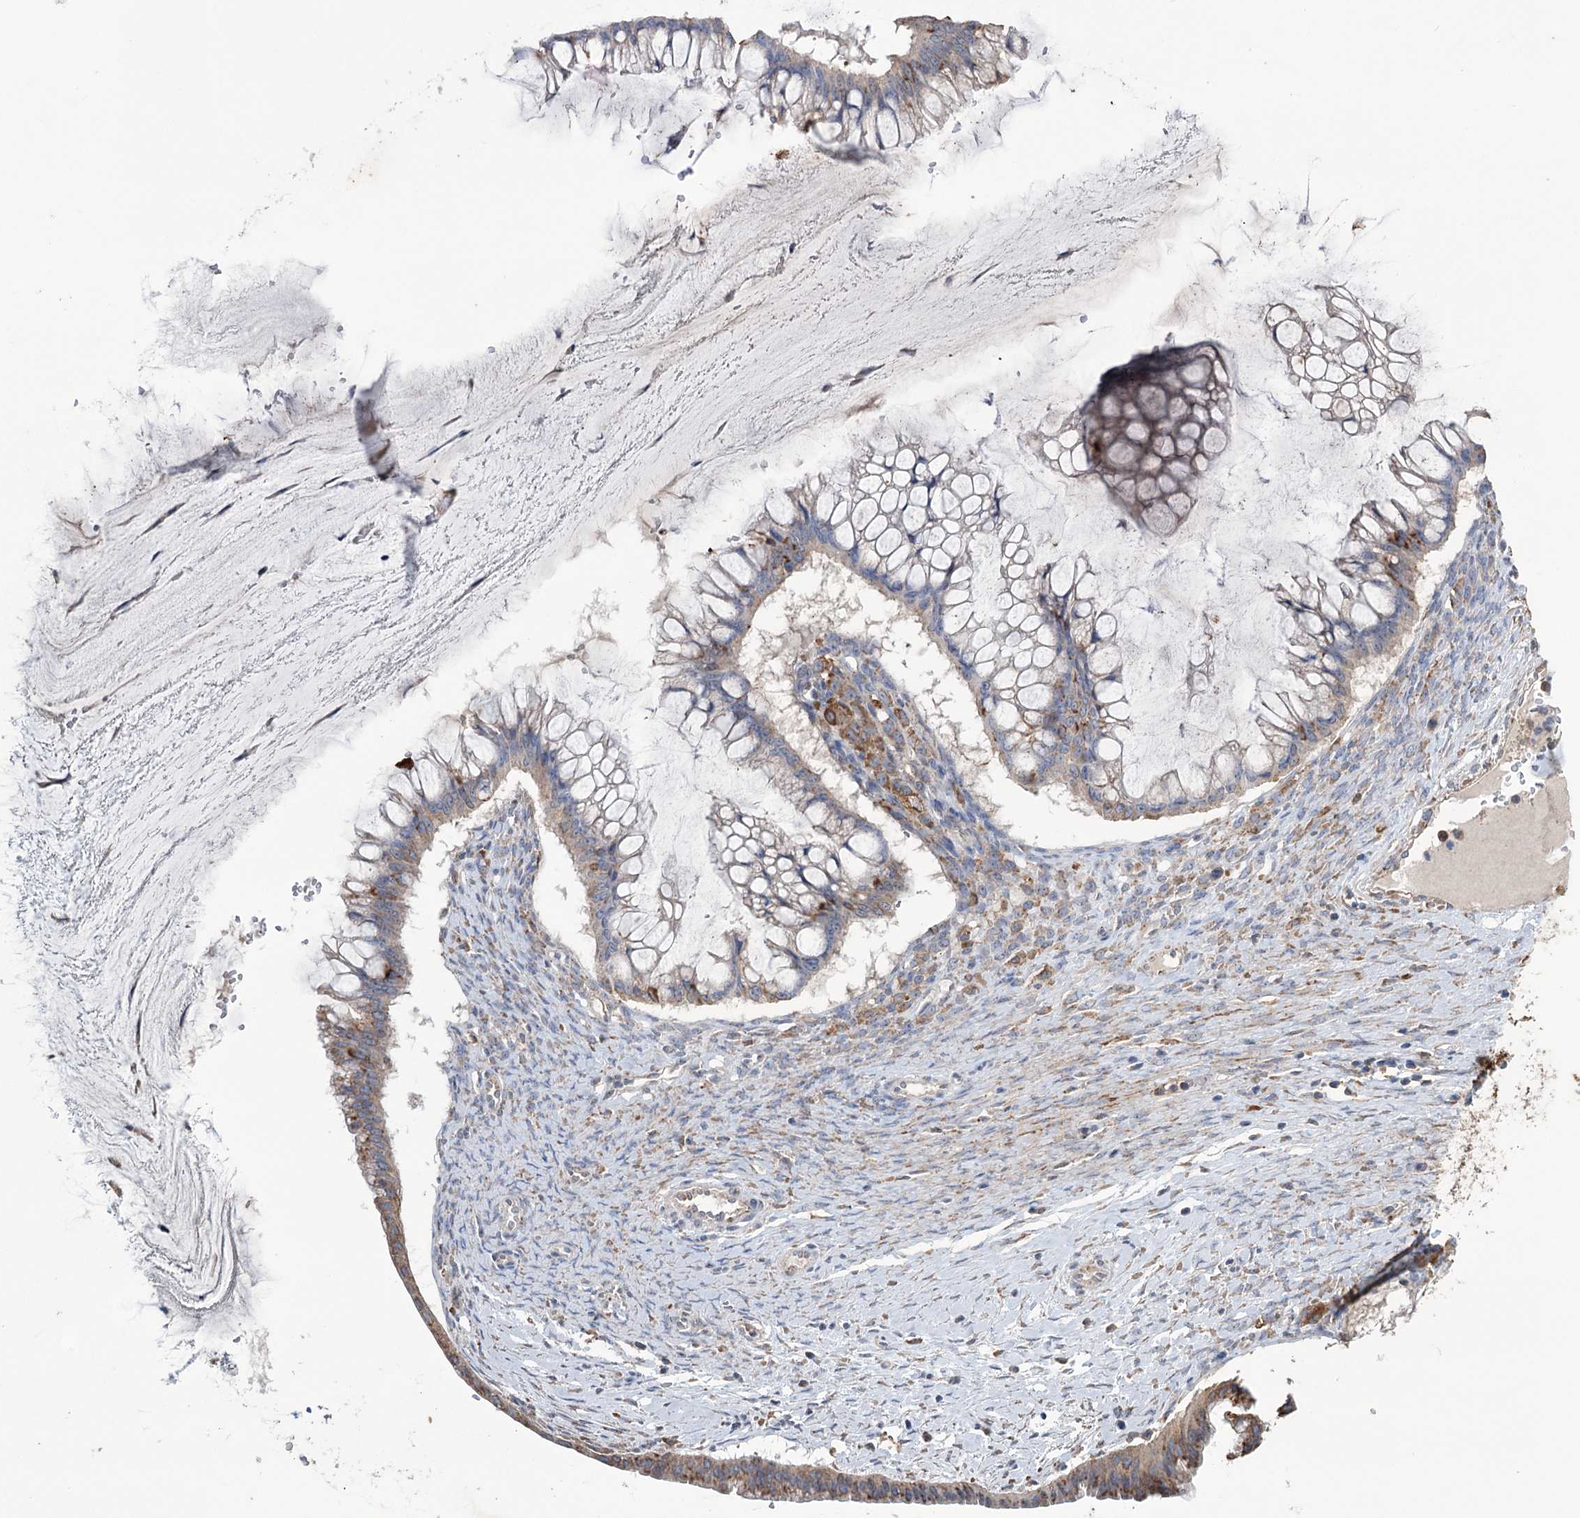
{"staining": {"intensity": "moderate", "quantity": "<25%", "location": "cytoplasmic/membranous"}, "tissue": "ovarian cancer", "cell_type": "Tumor cells", "image_type": "cancer", "snomed": [{"axis": "morphology", "description": "Cystadenocarcinoma, mucinous, NOS"}, {"axis": "topography", "description": "Ovary"}], "caption": "Brown immunohistochemical staining in human ovarian cancer shows moderate cytoplasmic/membranous staining in approximately <25% of tumor cells.", "gene": "TRIM71", "patient": {"sex": "female", "age": 73}}